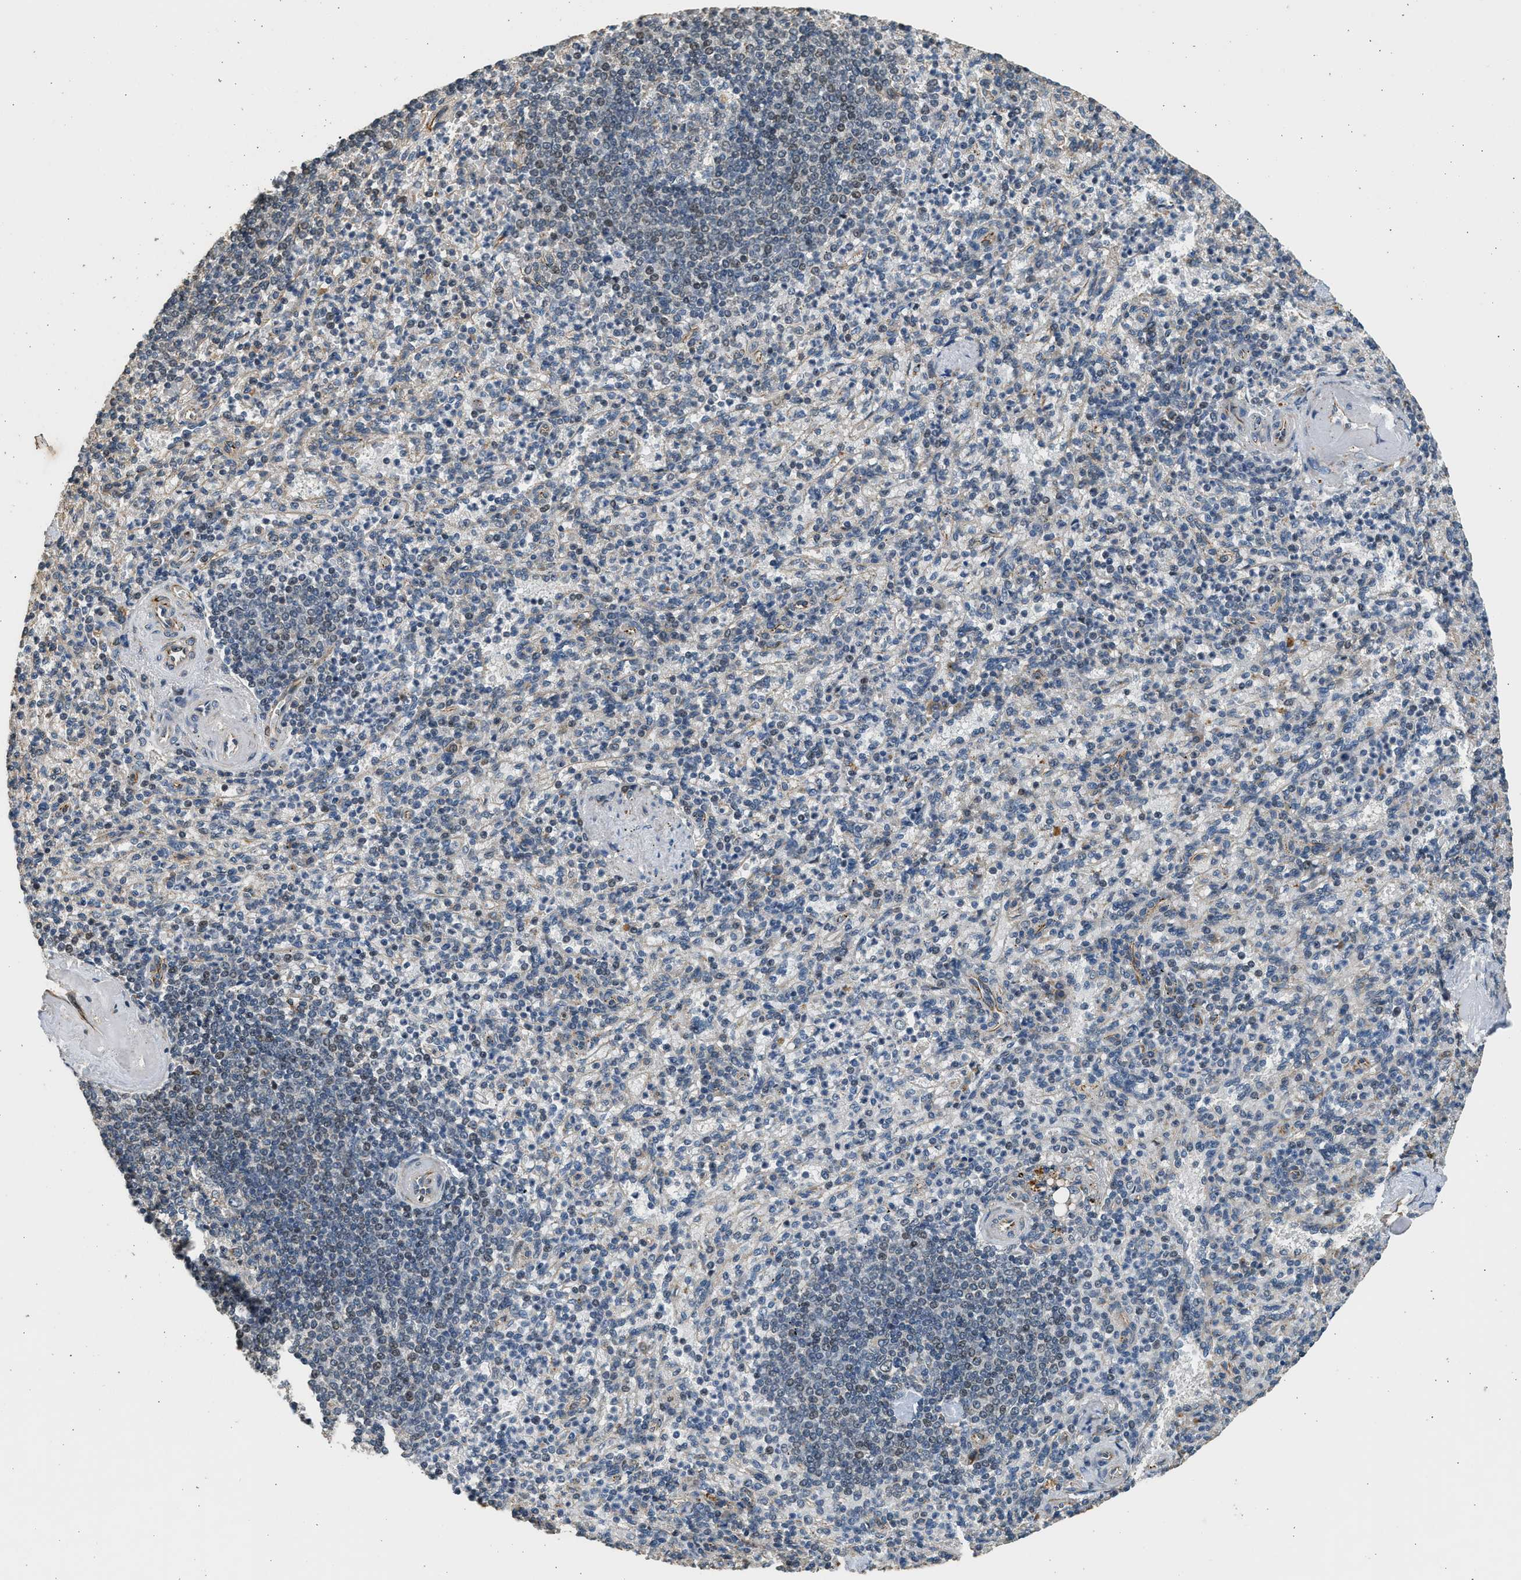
{"staining": {"intensity": "weak", "quantity": "<25%", "location": "cytoplasmic/membranous,nuclear"}, "tissue": "spleen", "cell_type": "Cells in red pulp", "image_type": "normal", "snomed": [{"axis": "morphology", "description": "Normal tissue, NOS"}, {"axis": "topography", "description": "Spleen"}], "caption": "A photomicrograph of spleen stained for a protein demonstrates no brown staining in cells in red pulp.", "gene": "PCLO", "patient": {"sex": "female", "age": 74}}